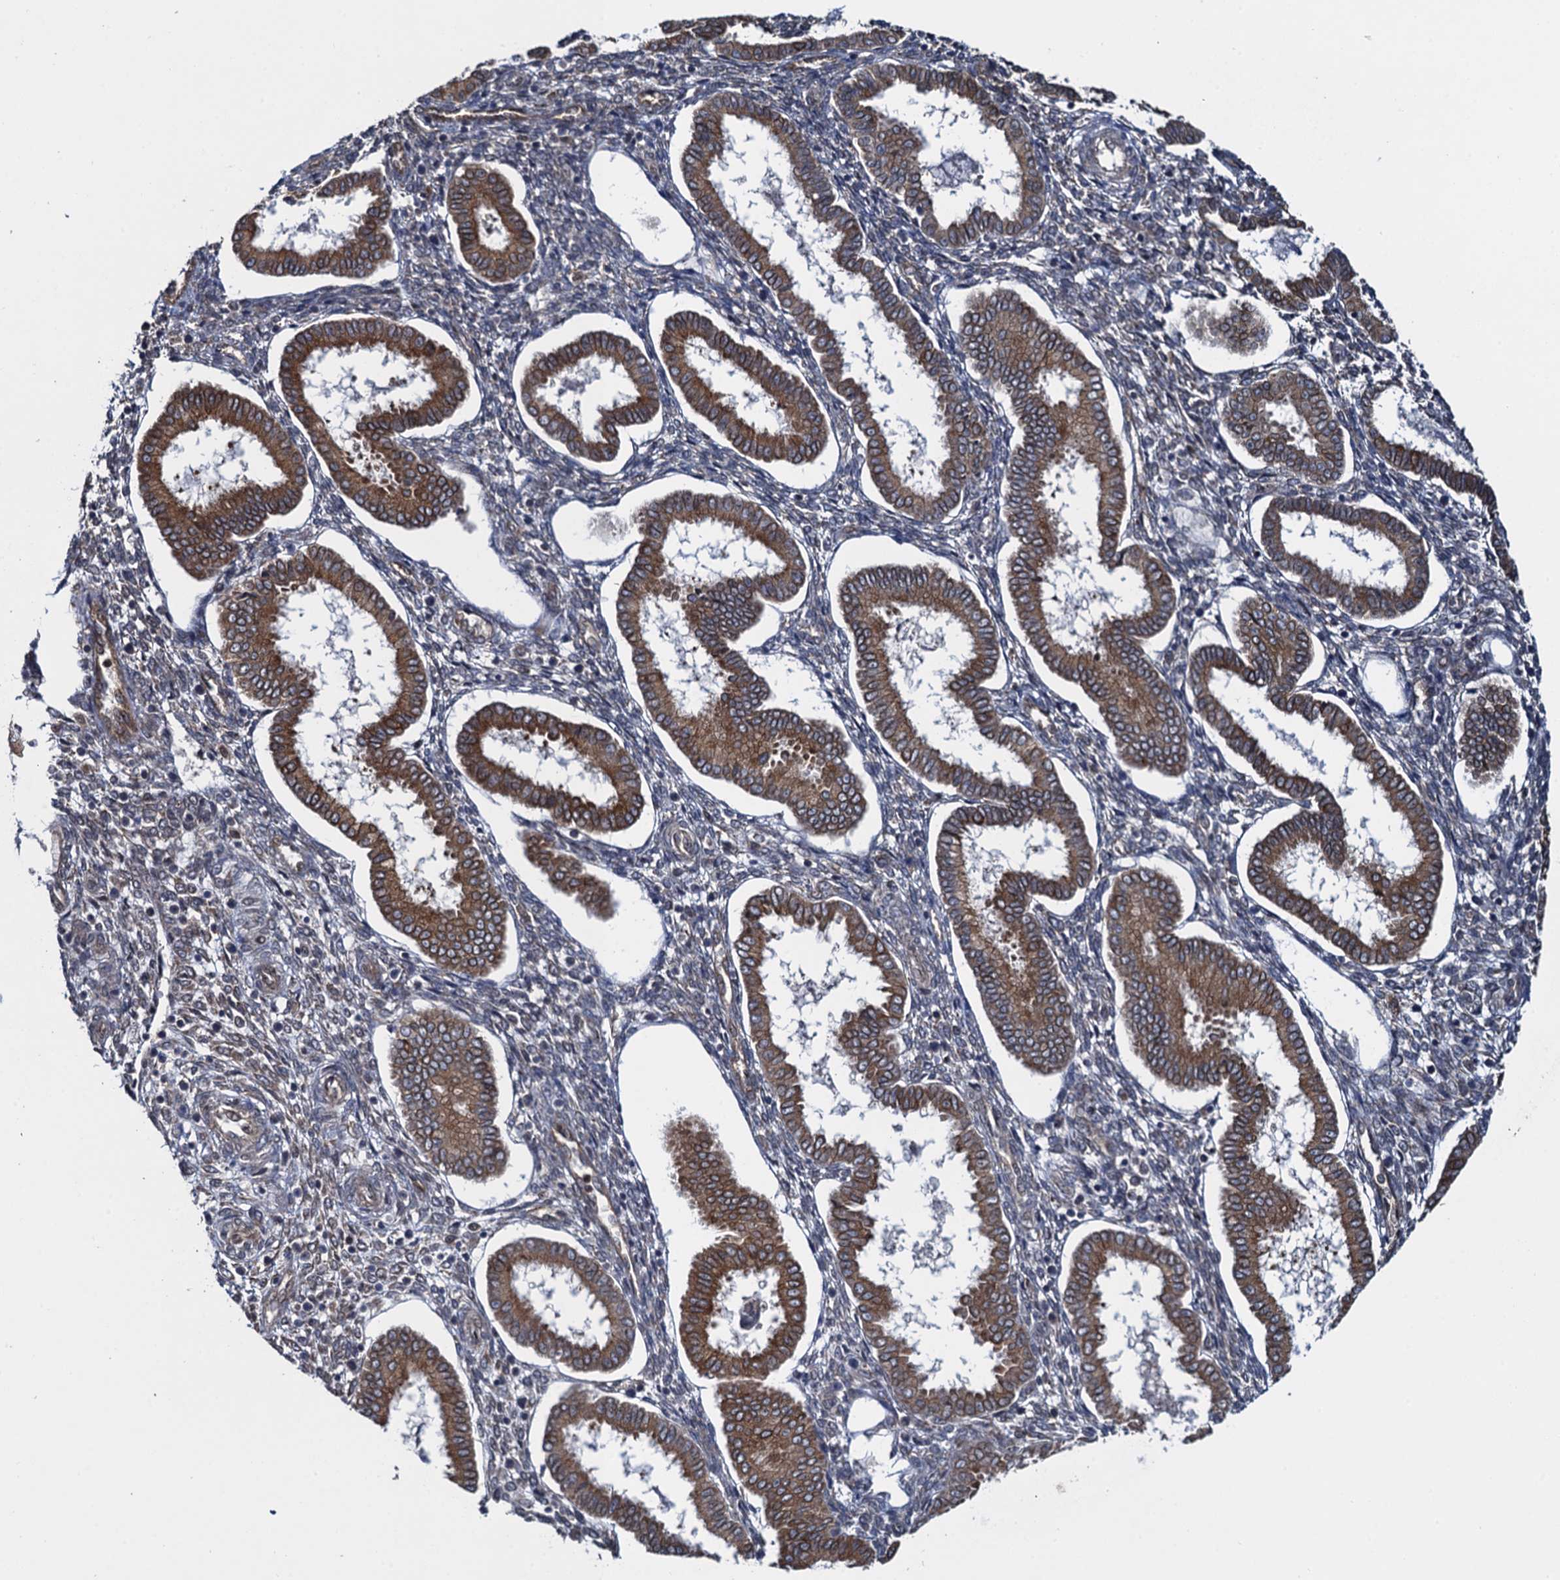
{"staining": {"intensity": "weak", "quantity": "<25%", "location": "cytoplasmic/membranous"}, "tissue": "endometrium", "cell_type": "Cells in endometrial stroma", "image_type": "normal", "snomed": [{"axis": "morphology", "description": "Normal tissue, NOS"}, {"axis": "topography", "description": "Endometrium"}], "caption": "Immunohistochemistry (IHC) photomicrograph of unremarkable human endometrium stained for a protein (brown), which reveals no expression in cells in endometrial stroma. (DAB immunohistochemistry, high magnification).", "gene": "EVX2", "patient": {"sex": "female", "age": 24}}